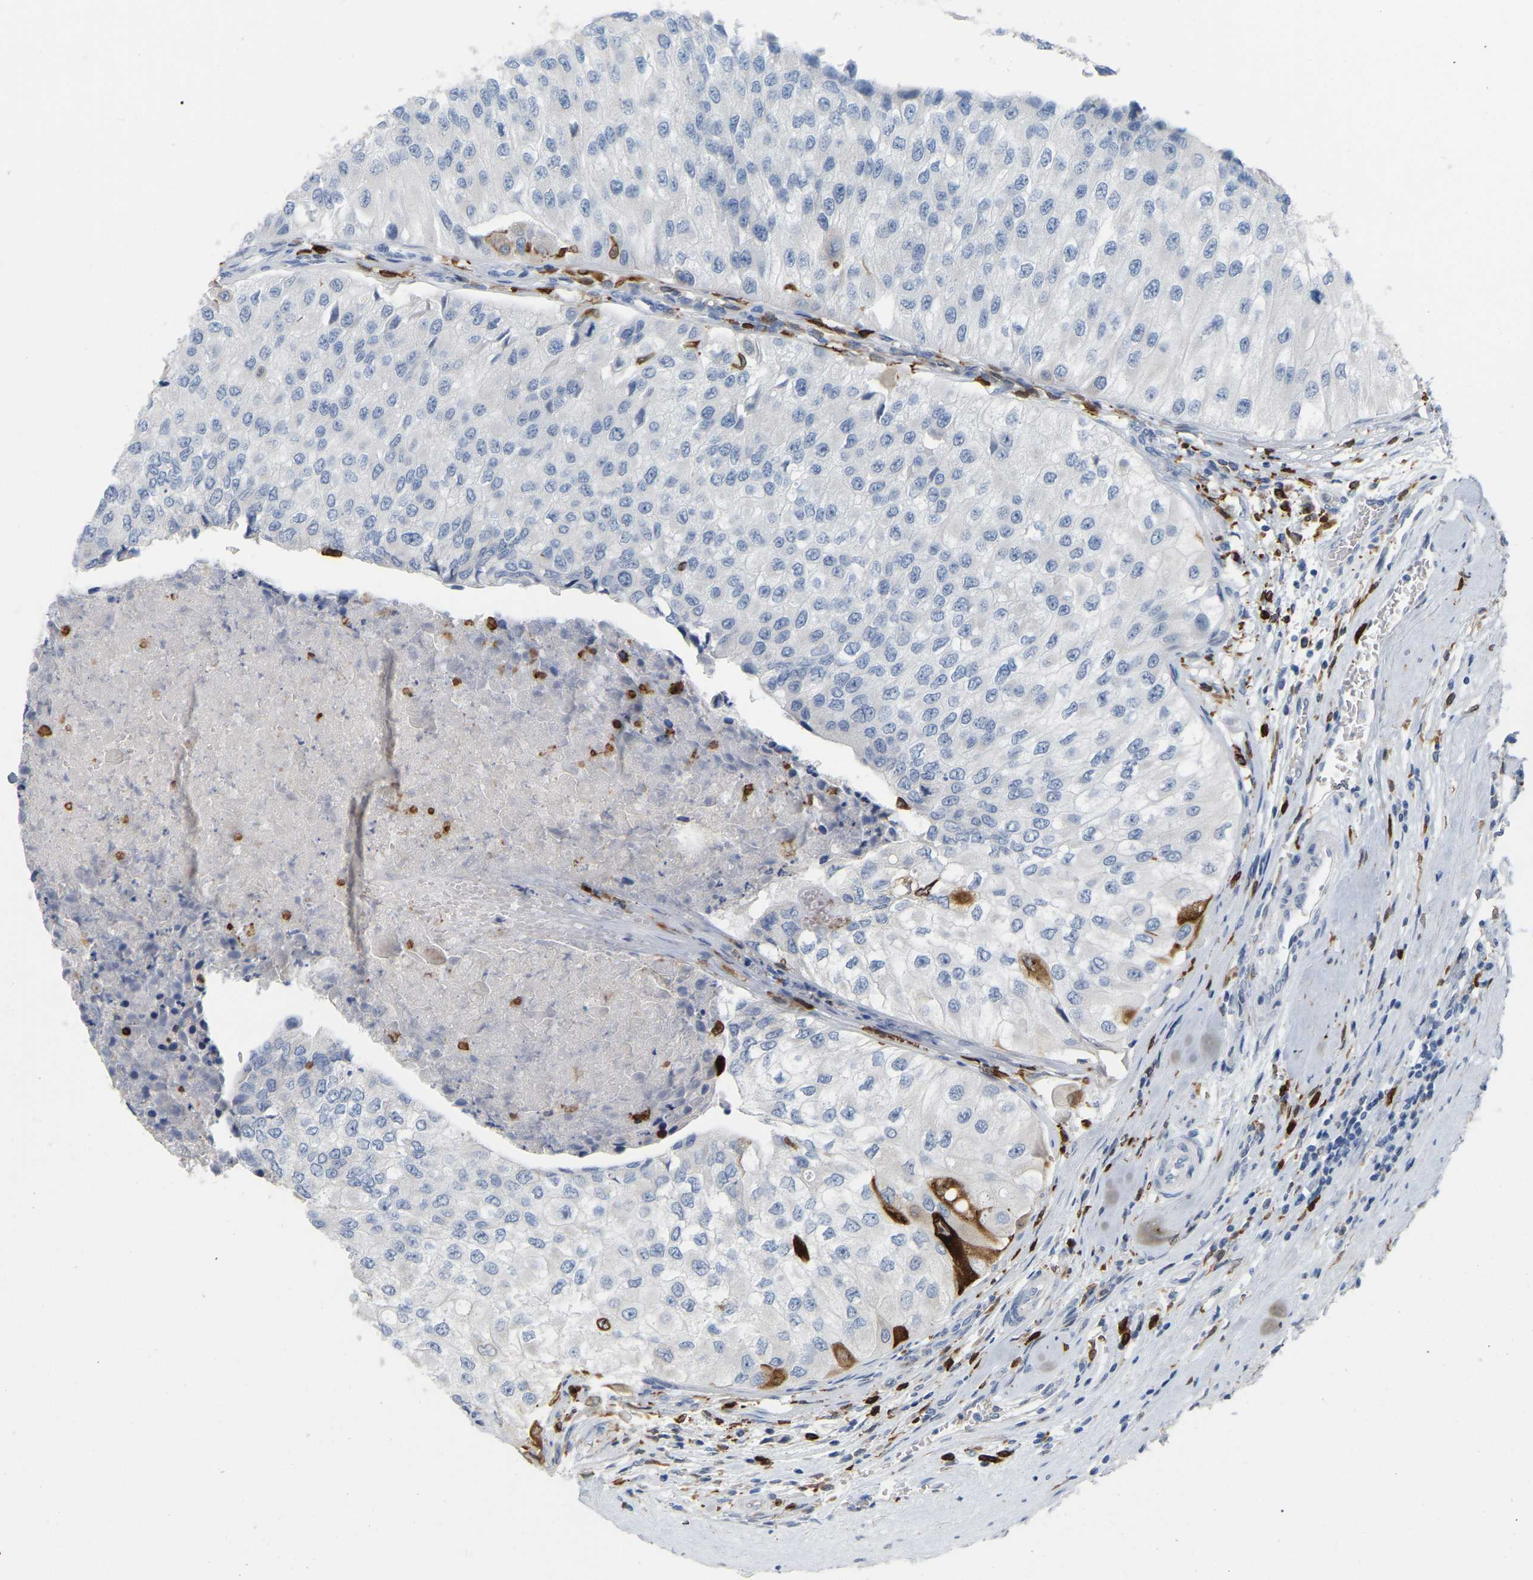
{"staining": {"intensity": "moderate", "quantity": "<25%", "location": "cytoplasmic/membranous"}, "tissue": "urothelial cancer", "cell_type": "Tumor cells", "image_type": "cancer", "snomed": [{"axis": "morphology", "description": "Urothelial carcinoma, High grade"}, {"axis": "topography", "description": "Kidney"}, {"axis": "topography", "description": "Urinary bladder"}], "caption": "High-grade urothelial carcinoma tissue shows moderate cytoplasmic/membranous staining in approximately <25% of tumor cells, visualized by immunohistochemistry.", "gene": "PTGS1", "patient": {"sex": "male", "age": 77}}